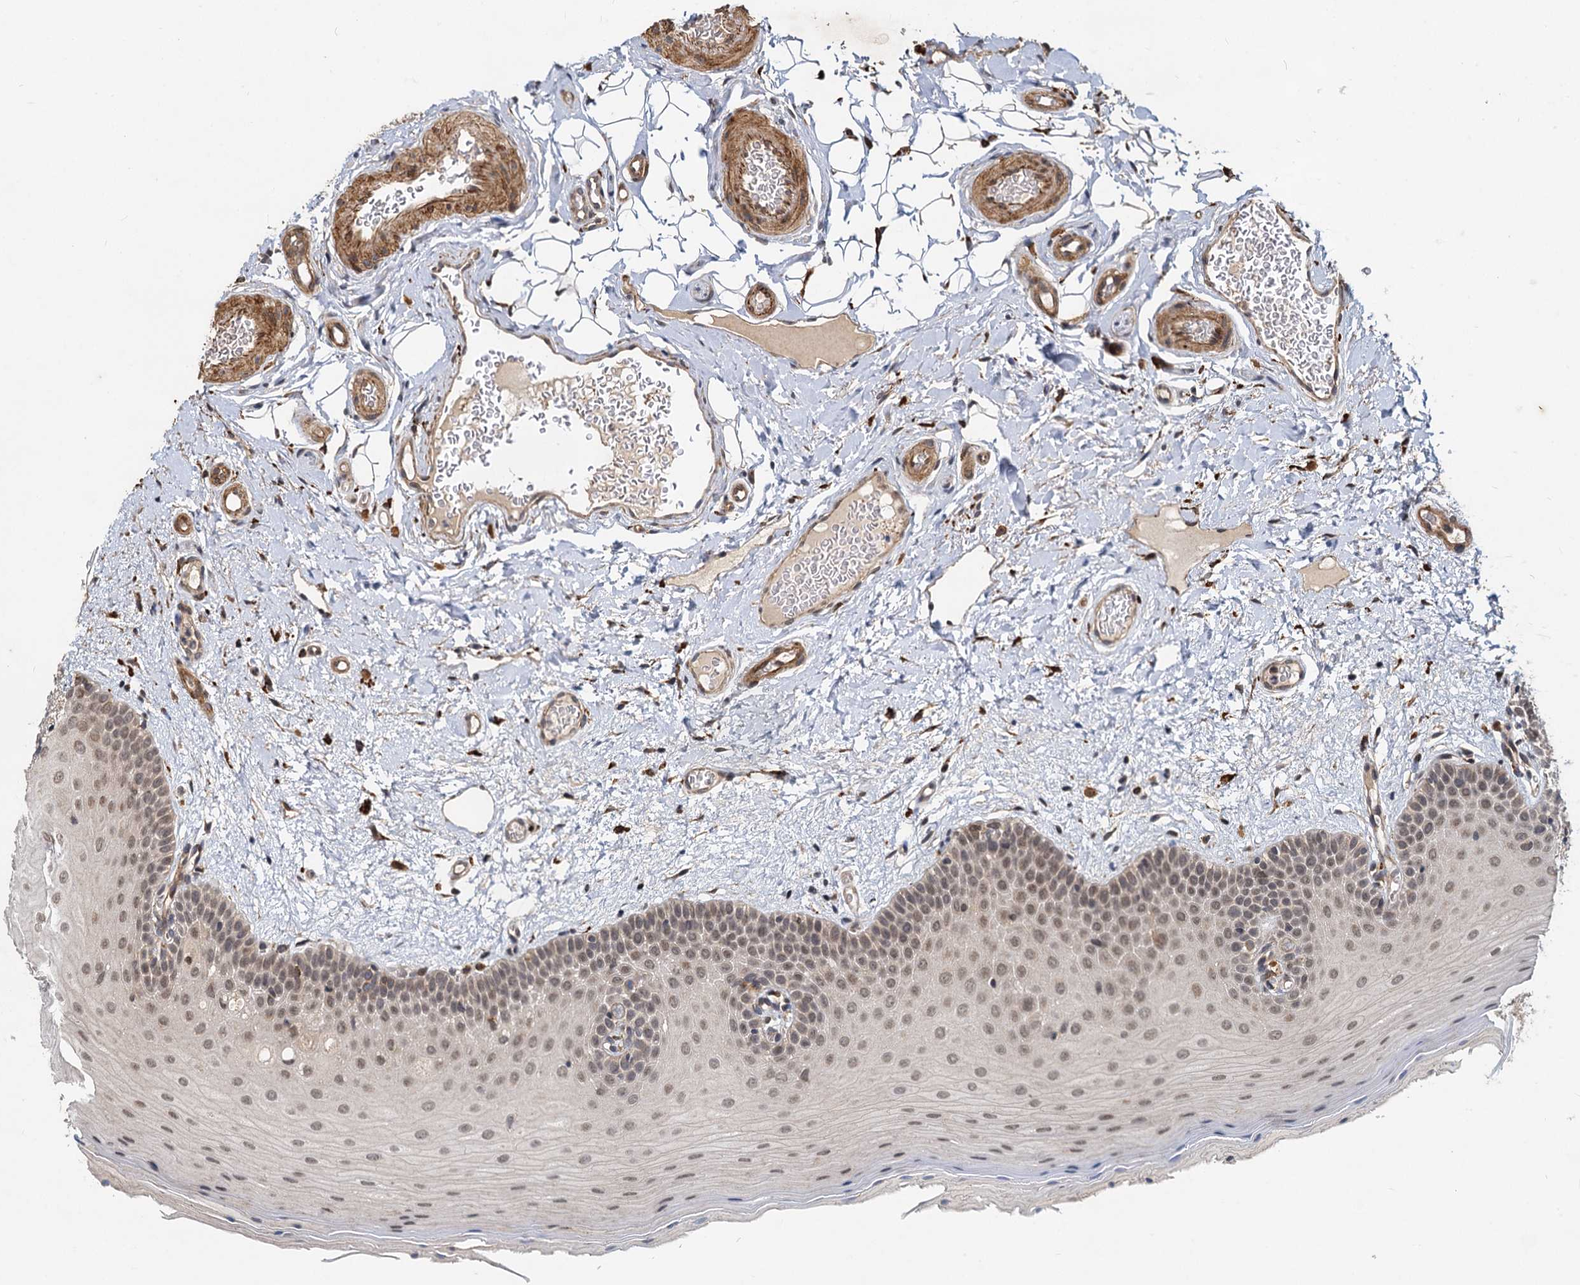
{"staining": {"intensity": "moderate", "quantity": "25%-75%", "location": "nuclear"}, "tissue": "oral mucosa", "cell_type": "Squamous epithelial cells", "image_type": "normal", "snomed": [{"axis": "morphology", "description": "Normal tissue, NOS"}, {"axis": "topography", "description": "Oral tissue"}, {"axis": "topography", "description": "Tounge, NOS"}], "caption": "This micrograph reveals benign oral mucosa stained with immunohistochemistry (IHC) to label a protein in brown. The nuclear of squamous epithelial cells show moderate positivity for the protein. Nuclei are counter-stained blue.", "gene": "TRIM23", "patient": {"sex": "male", "age": 47}}